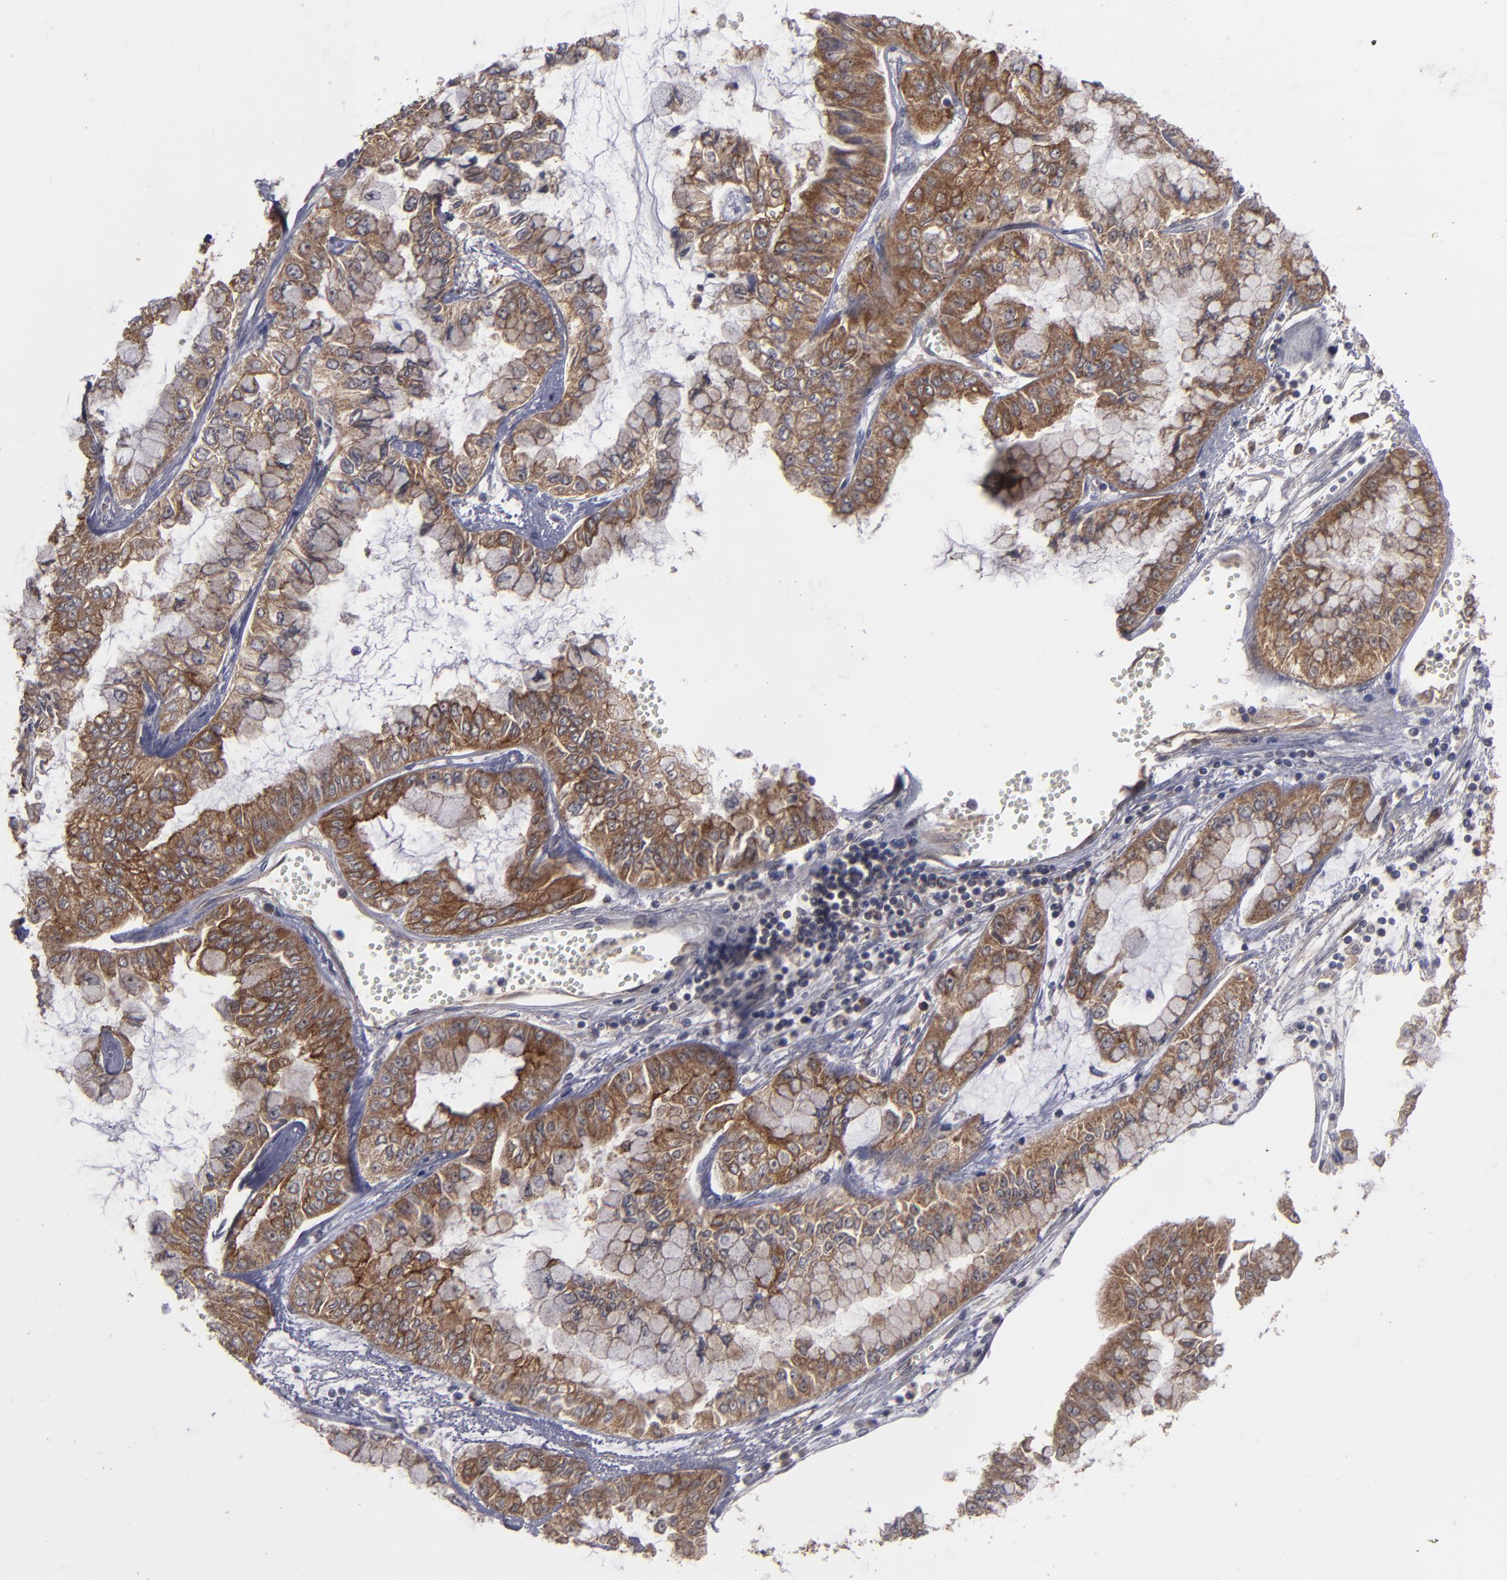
{"staining": {"intensity": "moderate", "quantity": ">75%", "location": "cytoplasmic/membranous"}, "tissue": "liver cancer", "cell_type": "Tumor cells", "image_type": "cancer", "snomed": [{"axis": "morphology", "description": "Cholangiocarcinoma"}, {"axis": "topography", "description": "Liver"}], "caption": "Immunohistochemistry (DAB) staining of human liver cholangiocarcinoma demonstrates moderate cytoplasmic/membranous protein positivity in approximately >75% of tumor cells.", "gene": "BMP6", "patient": {"sex": "female", "age": 79}}